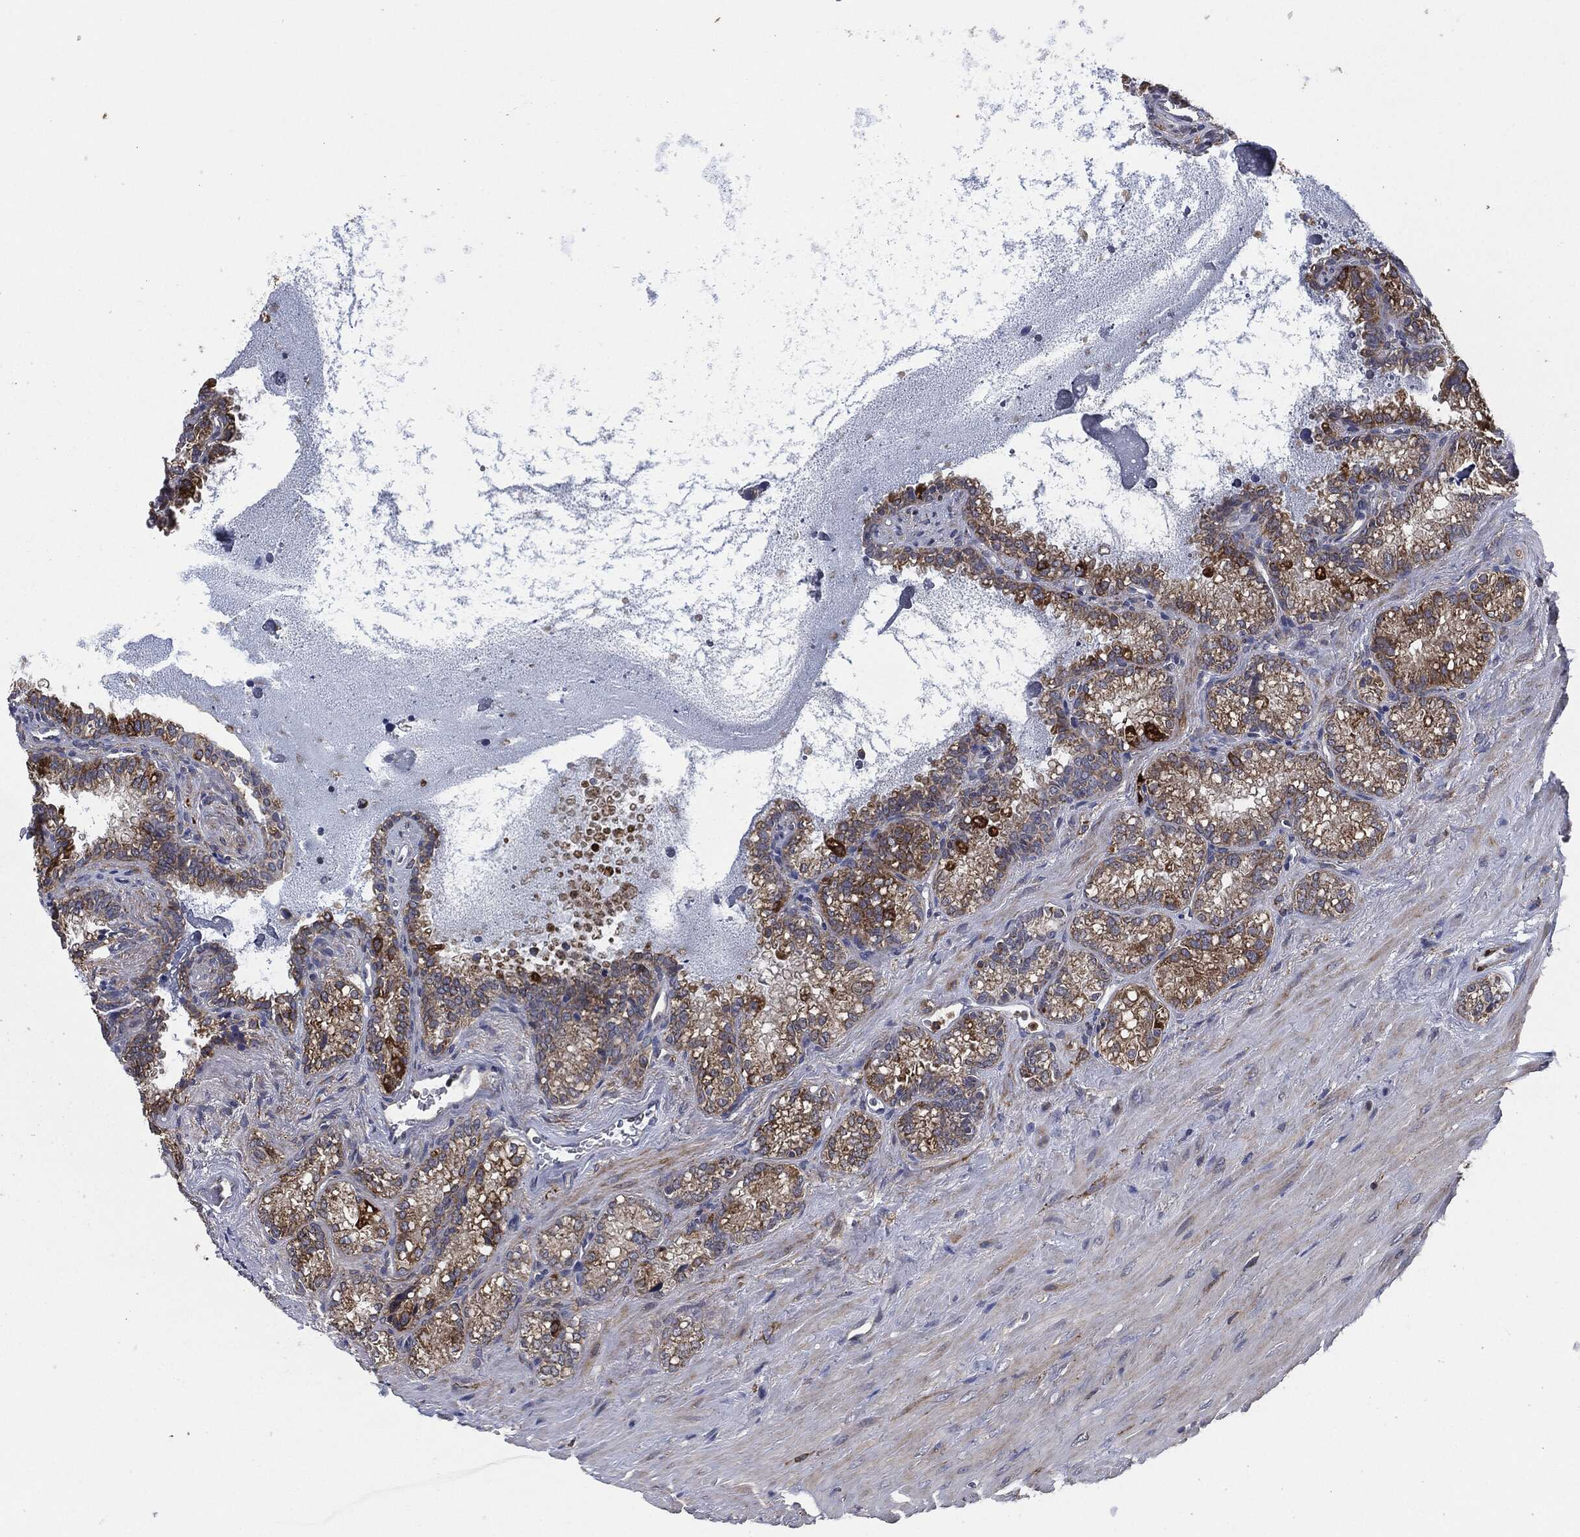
{"staining": {"intensity": "moderate", "quantity": ">75%", "location": "cytoplasmic/membranous"}, "tissue": "seminal vesicle", "cell_type": "Glandular cells", "image_type": "normal", "snomed": [{"axis": "morphology", "description": "Normal tissue, NOS"}, {"axis": "topography", "description": "Seminal veicle"}], "caption": "Seminal vesicle stained for a protein (brown) shows moderate cytoplasmic/membranous positive staining in about >75% of glandular cells.", "gene": "TMEM11", "patient": {"sex": "male", "age": 68}}